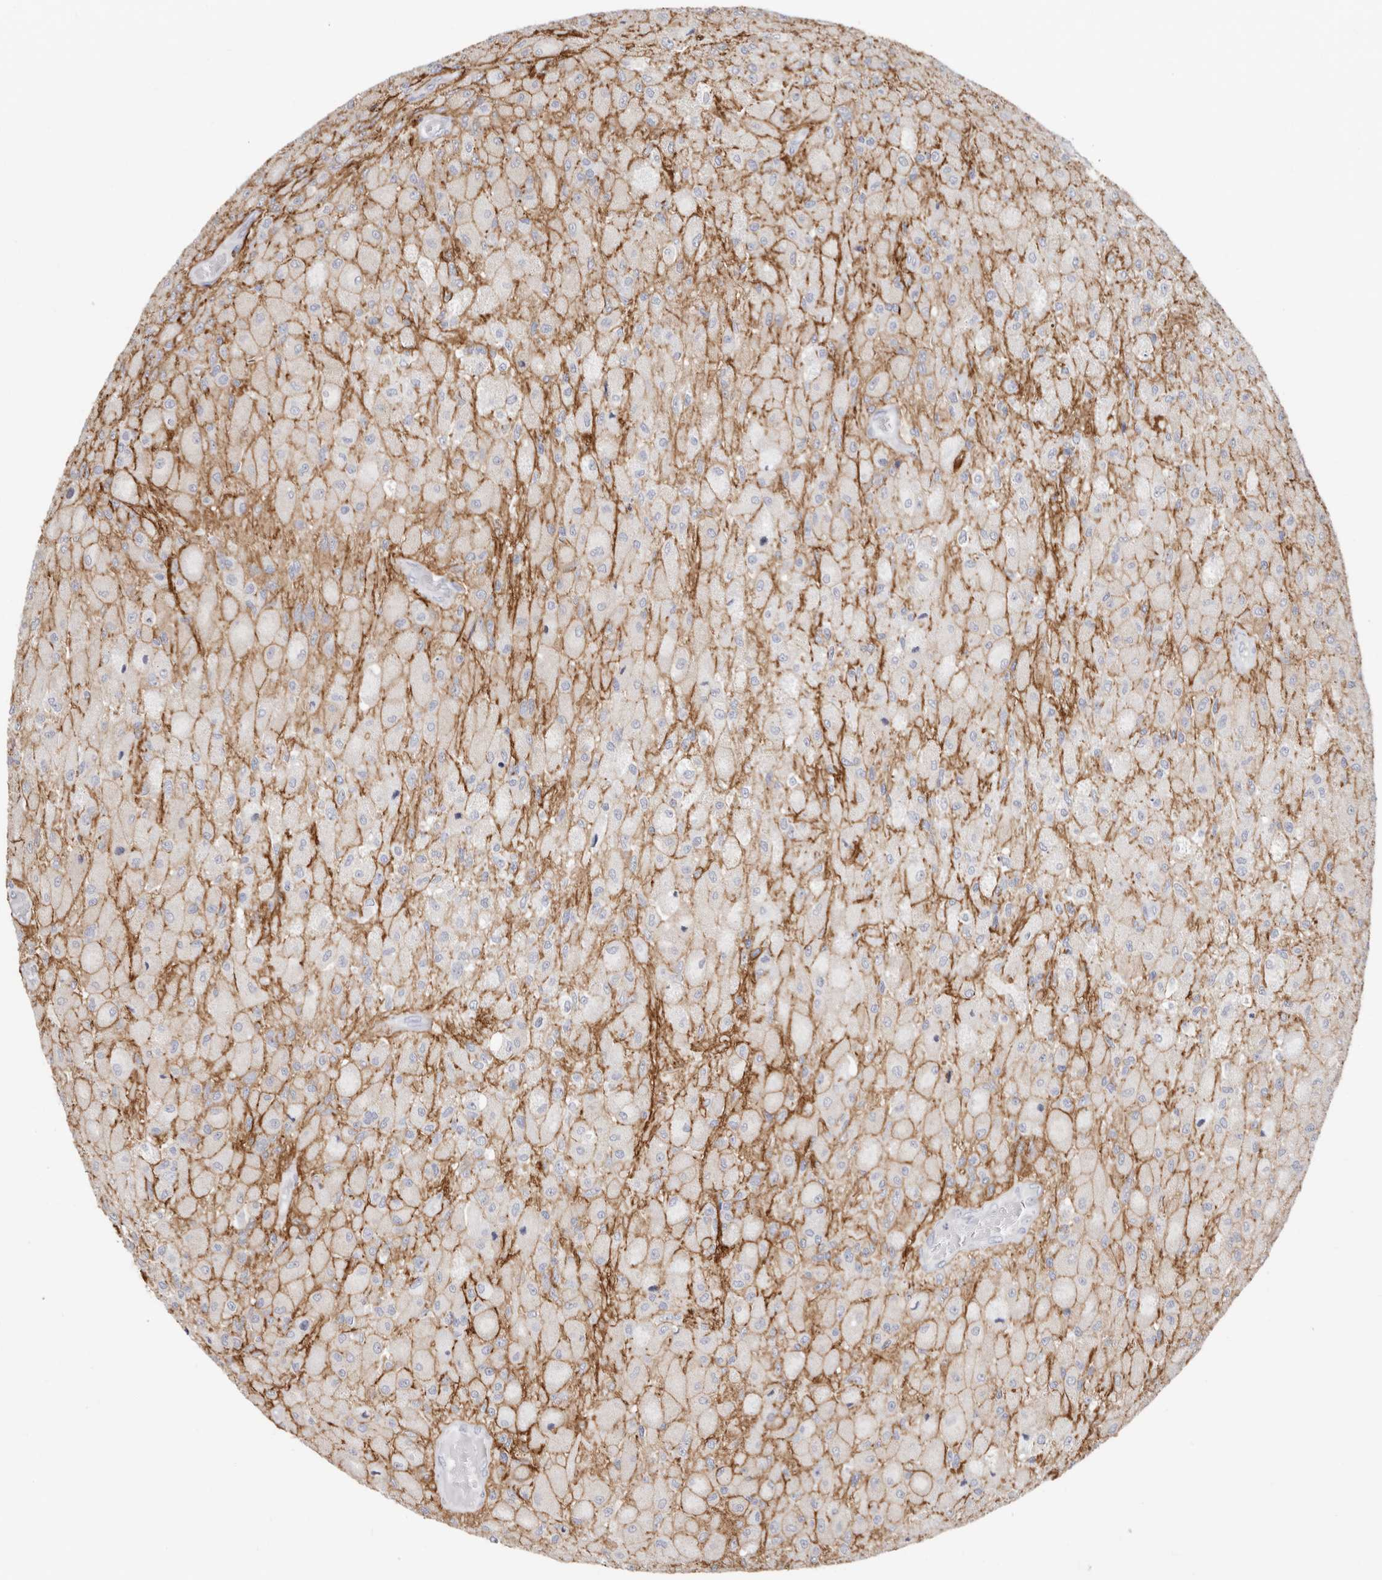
{"staining": {"intensity": "negative", "quantity": "none", "location": "none"}, "tissue": "glioma", "cell_type": "Tumor cells", "image_type": "cancer", "snomed": [{"axis": "morphology", "description": "Normal tissue, NOS"}, {"axis": "morphology", "description": "Glioma, malignant, High grade"}, {"axis": "topography", "description": "Cerebral cortex"}], "caption": "Histopathology image shows no protein expression in tumor cells of glioma tissue.", "gene": "PKDCC", "patient": {"sex": "male", "age": 77}}